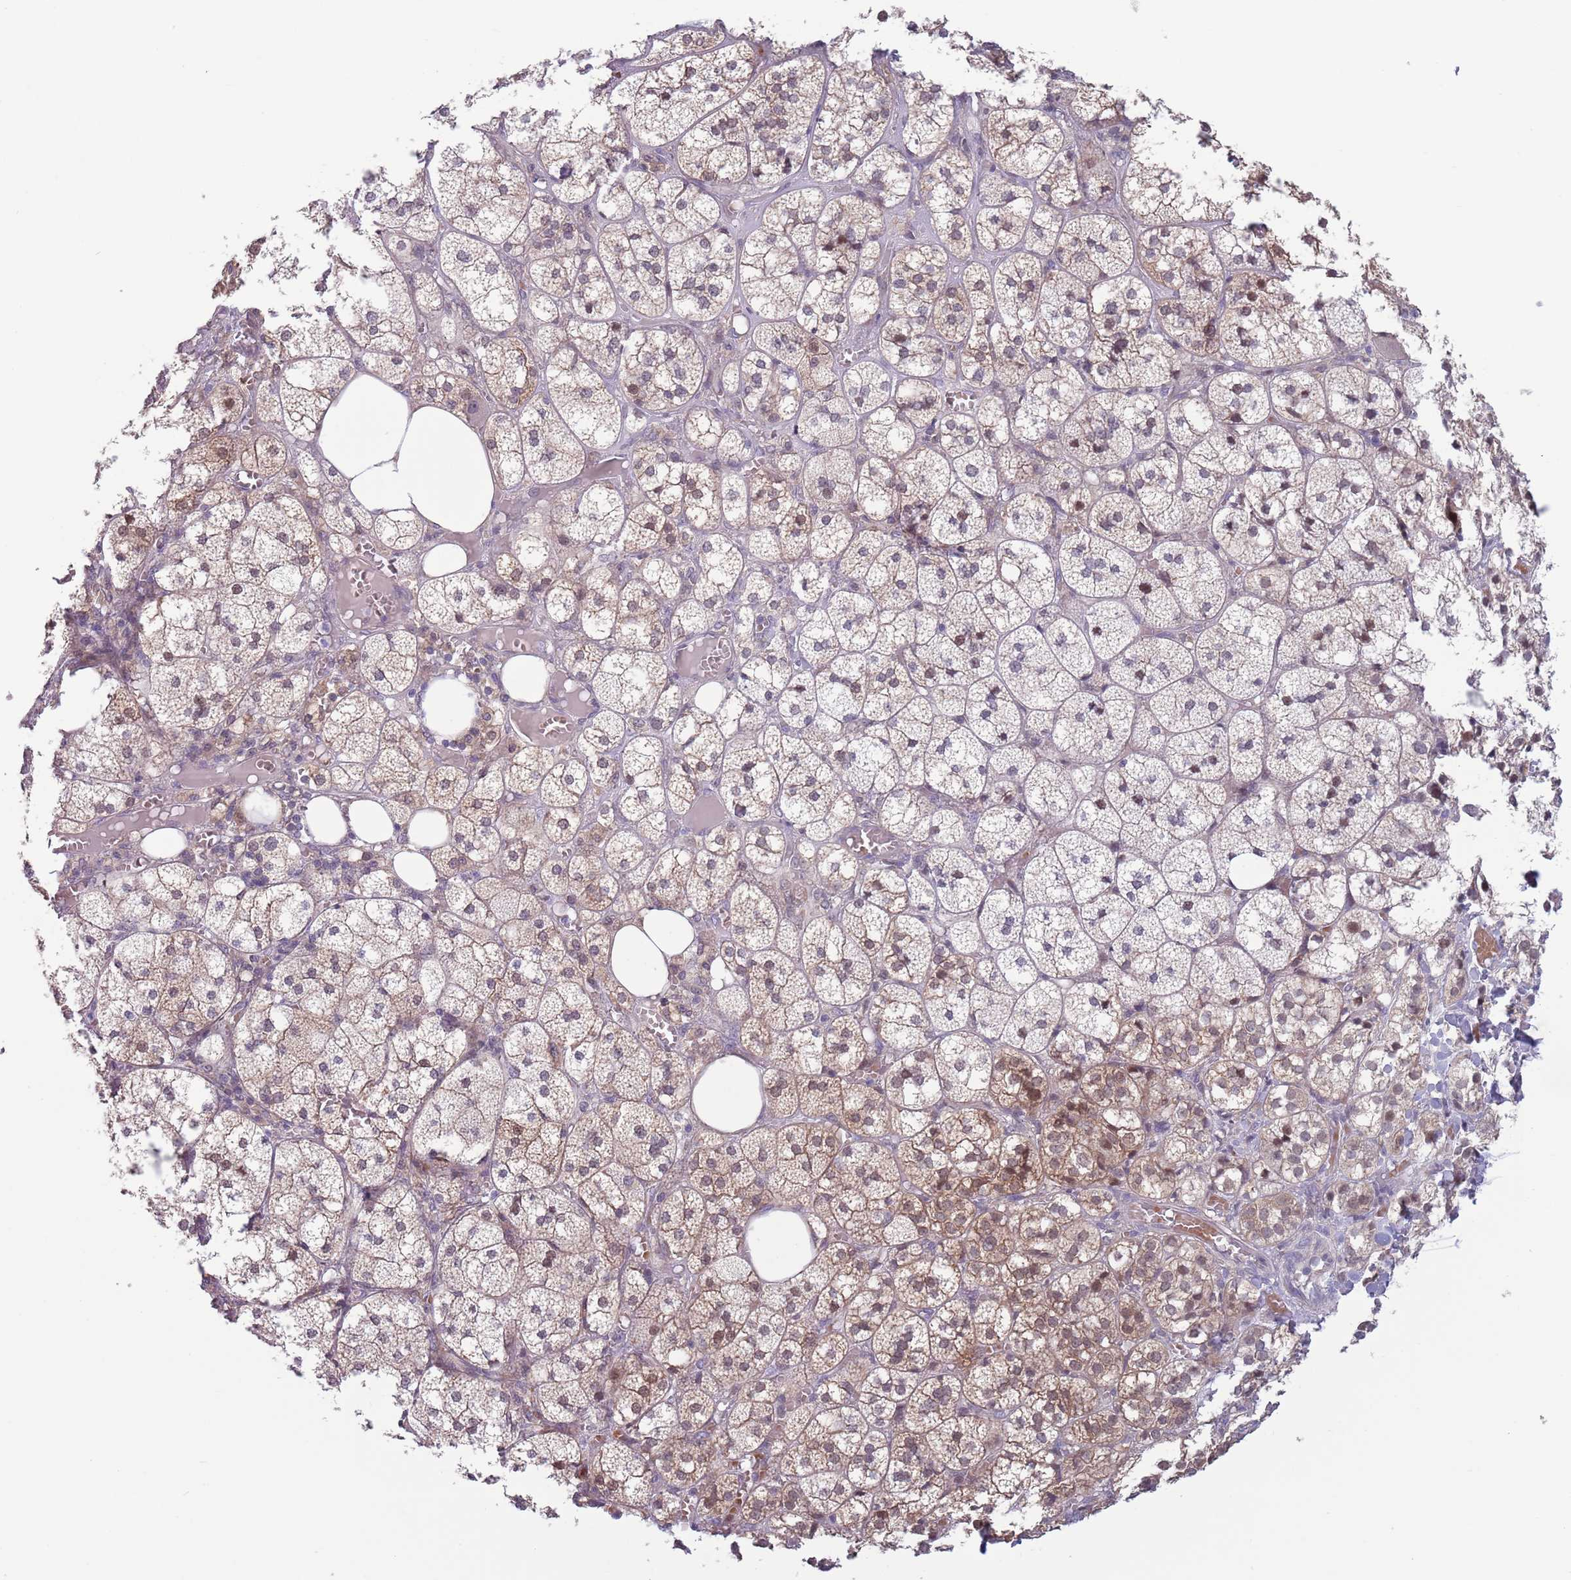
{"staining": {"intensity": "moderate", "quantity": "<25%", "location": "cytoplasmic/membranous,nuclear"}, "tissue": "adrenal gland", "cell_type": "Glandular cells", "image_type": "normal", "snomed": [{"axis": "morphology", "description": "Normal tissue, NOS"}, {"axis": "topography", "description": "Adrenal gland"}], "caption": "Immunohistochemistry (IHC) (DAB (3,3'-diaminobenzidine)) staining of benign human adrenal gland shows moderate cytoplasmic/membranous,nuclear protein staining in approximately <25% of glandular cells.", "gene": "CLNS1A", "patient": {"sex": "female", "age": 61}}